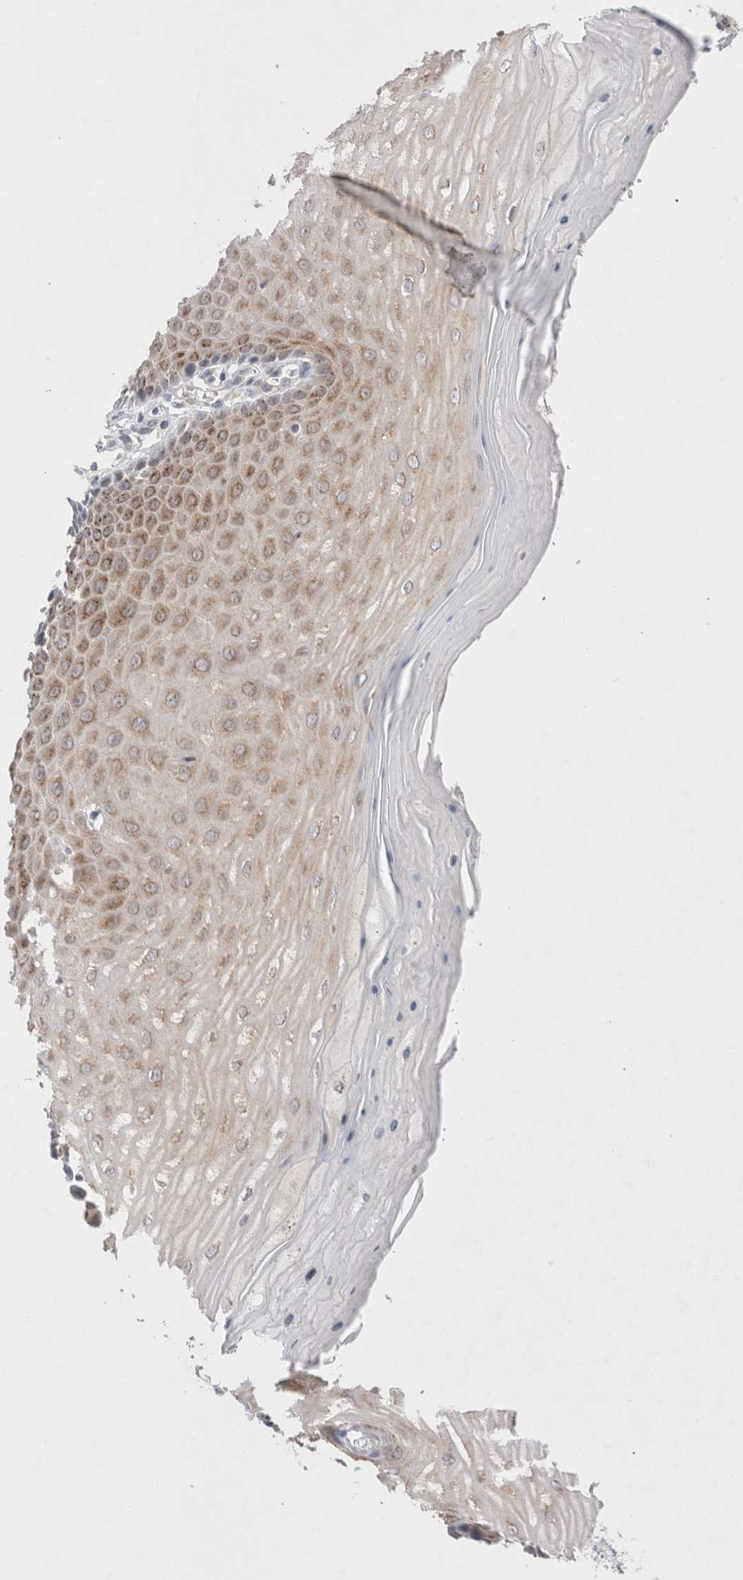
{"staining": {"intensity": "weak", "quantity": "<25%", "location": "cytoplasmic/membranous"}, "tissue": "cervix", "cell_type": "Glandular cells", "image_type": "normal", "snomed": [{"axis": "morphology", "description": "Normal tissue, NOS"}, {"axis": "topography", "description": "Cervix"}], "caption": "An IHC micrograph of benign cervix is shown. There is no staining in glandular cells of cervix. (Brightfield microscopy of DAB IHC at high magnification).", "gene": "BICD2", "patient": {"sex": "female", "age": 55}}